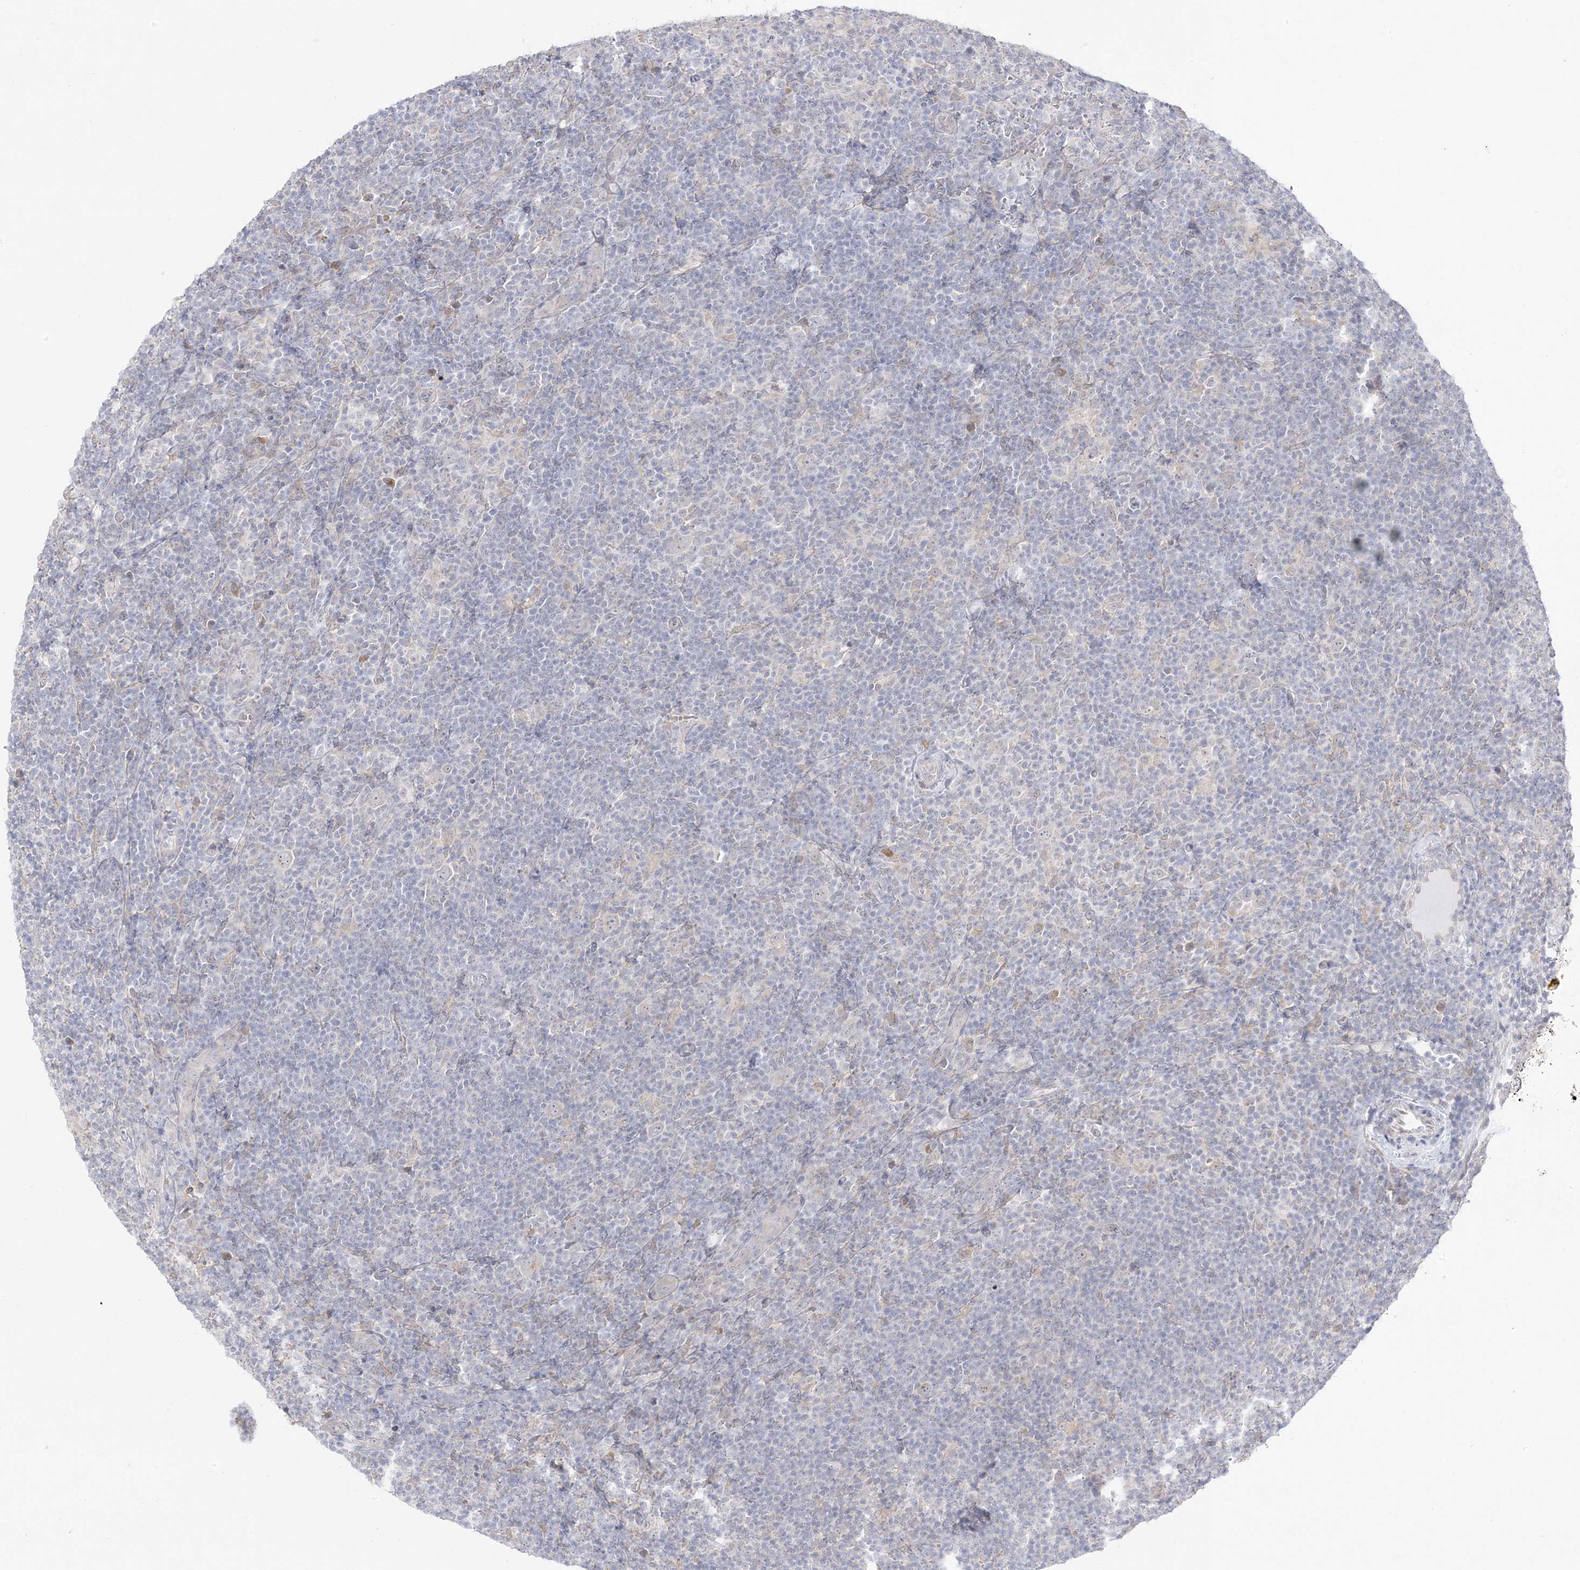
{"staining": {"intensity": "negative", "quantity": "none", "location": "none"}, "tissue": "lymphoma", "cell_type": "Tumor cells", "image_type": "cancer", "snomed": [{"axis": "morphology", "description": "Hodgkin's disease, NOS"}, {"axis": "topography", "description": "Lymph node"}], "caption": "Tumor cells show no significant protein staining in lymphoma.", "gene": "C2CD2", "patient": {"sex": "female", "age": 57}}